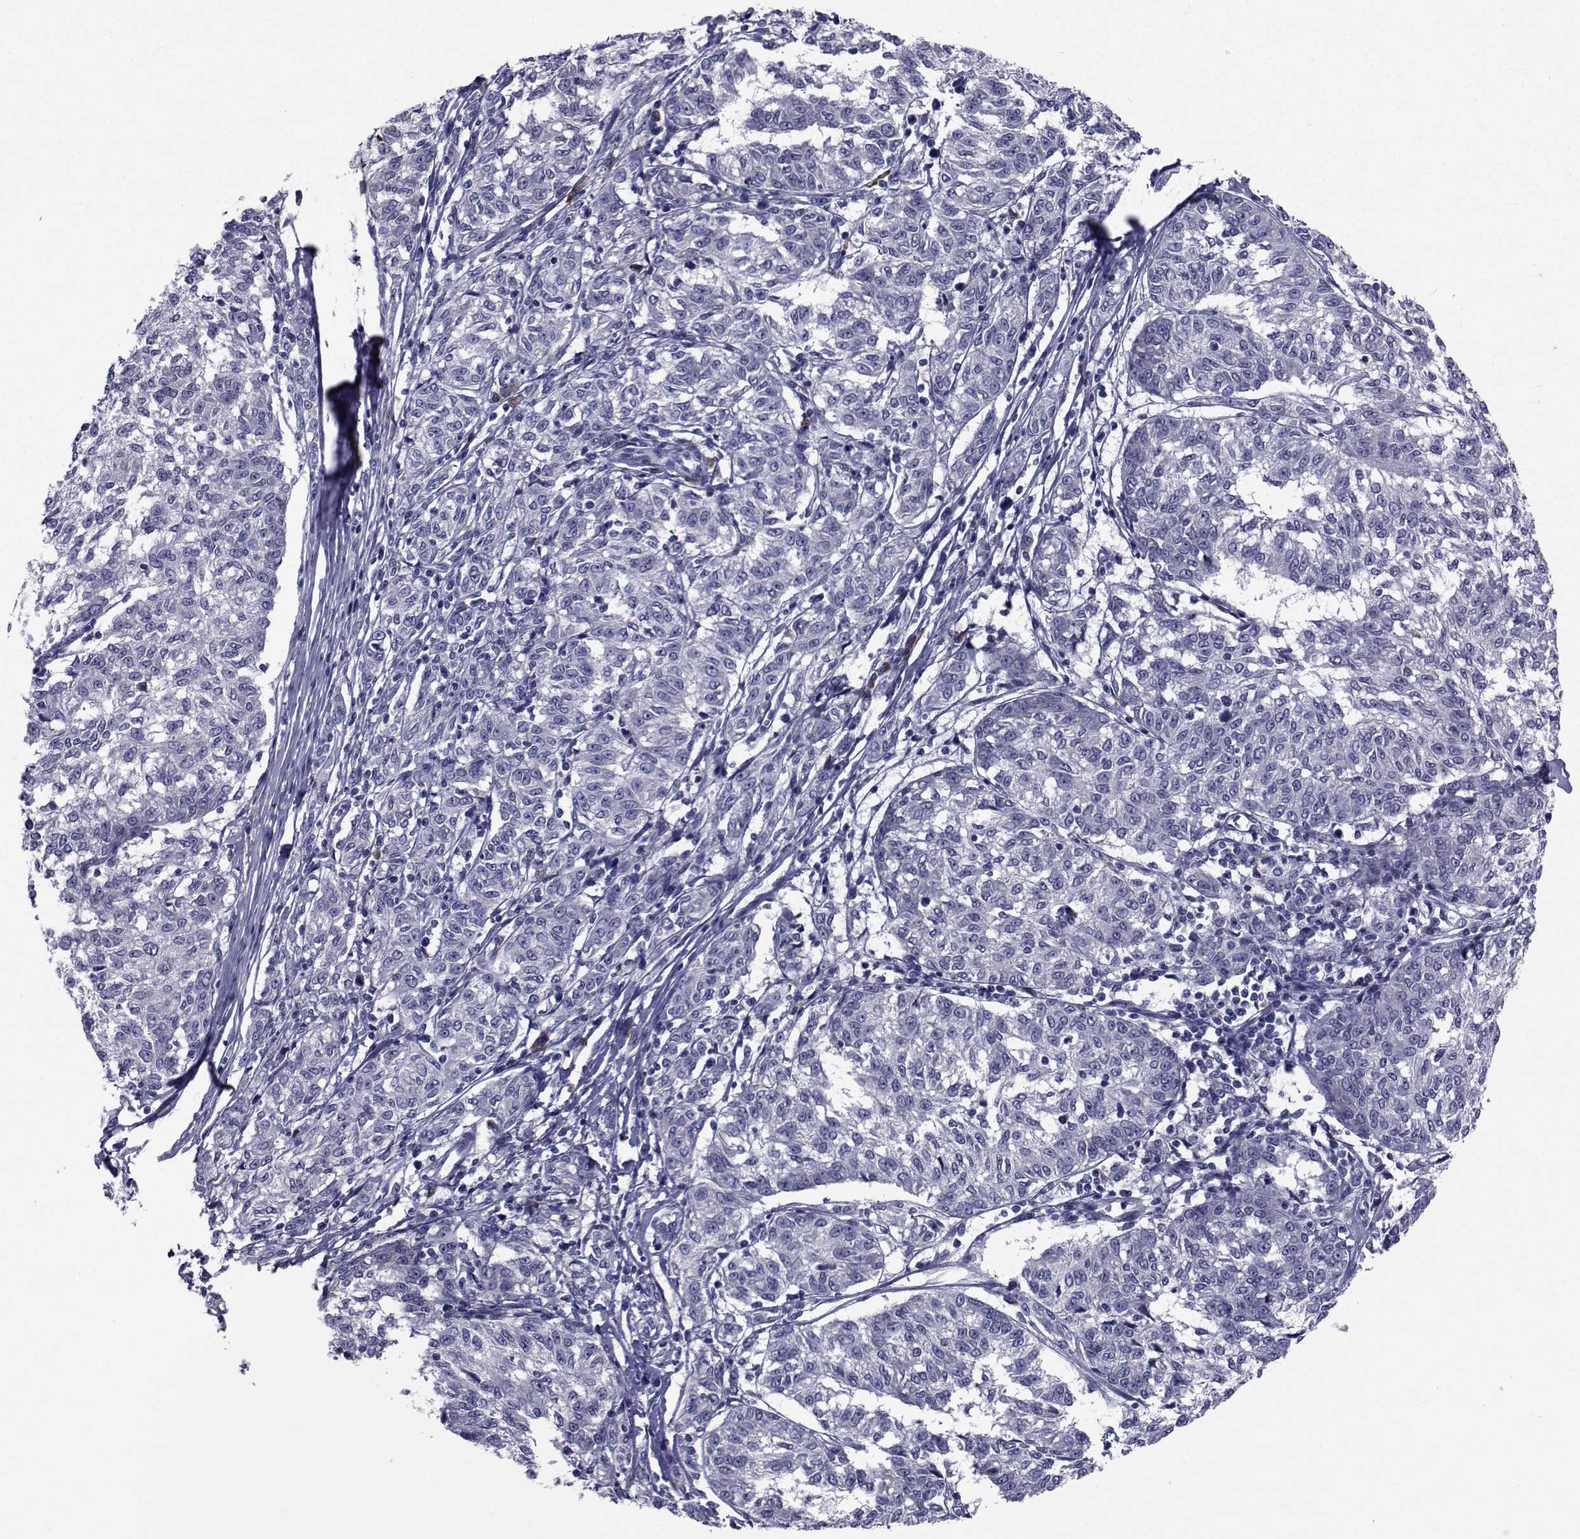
{"staining": {"intensity": "negative", "quantity": "none", "location": "none"}, "tissue": "melanoma", "cell_type": "Tumor cells", "image_type": "cancer", "snomed": [{"axis": "morphology", "description": "Malignant melanoma, NOS"}, {"axis": "topography", "description": "Skin"}], "caption": "This is an immunohistochemistry (IHC) image of melanoma. There is no positivity in tumor cells.", "gene": "ROPN1", "patient": {"sex": "female", "age": 72}}